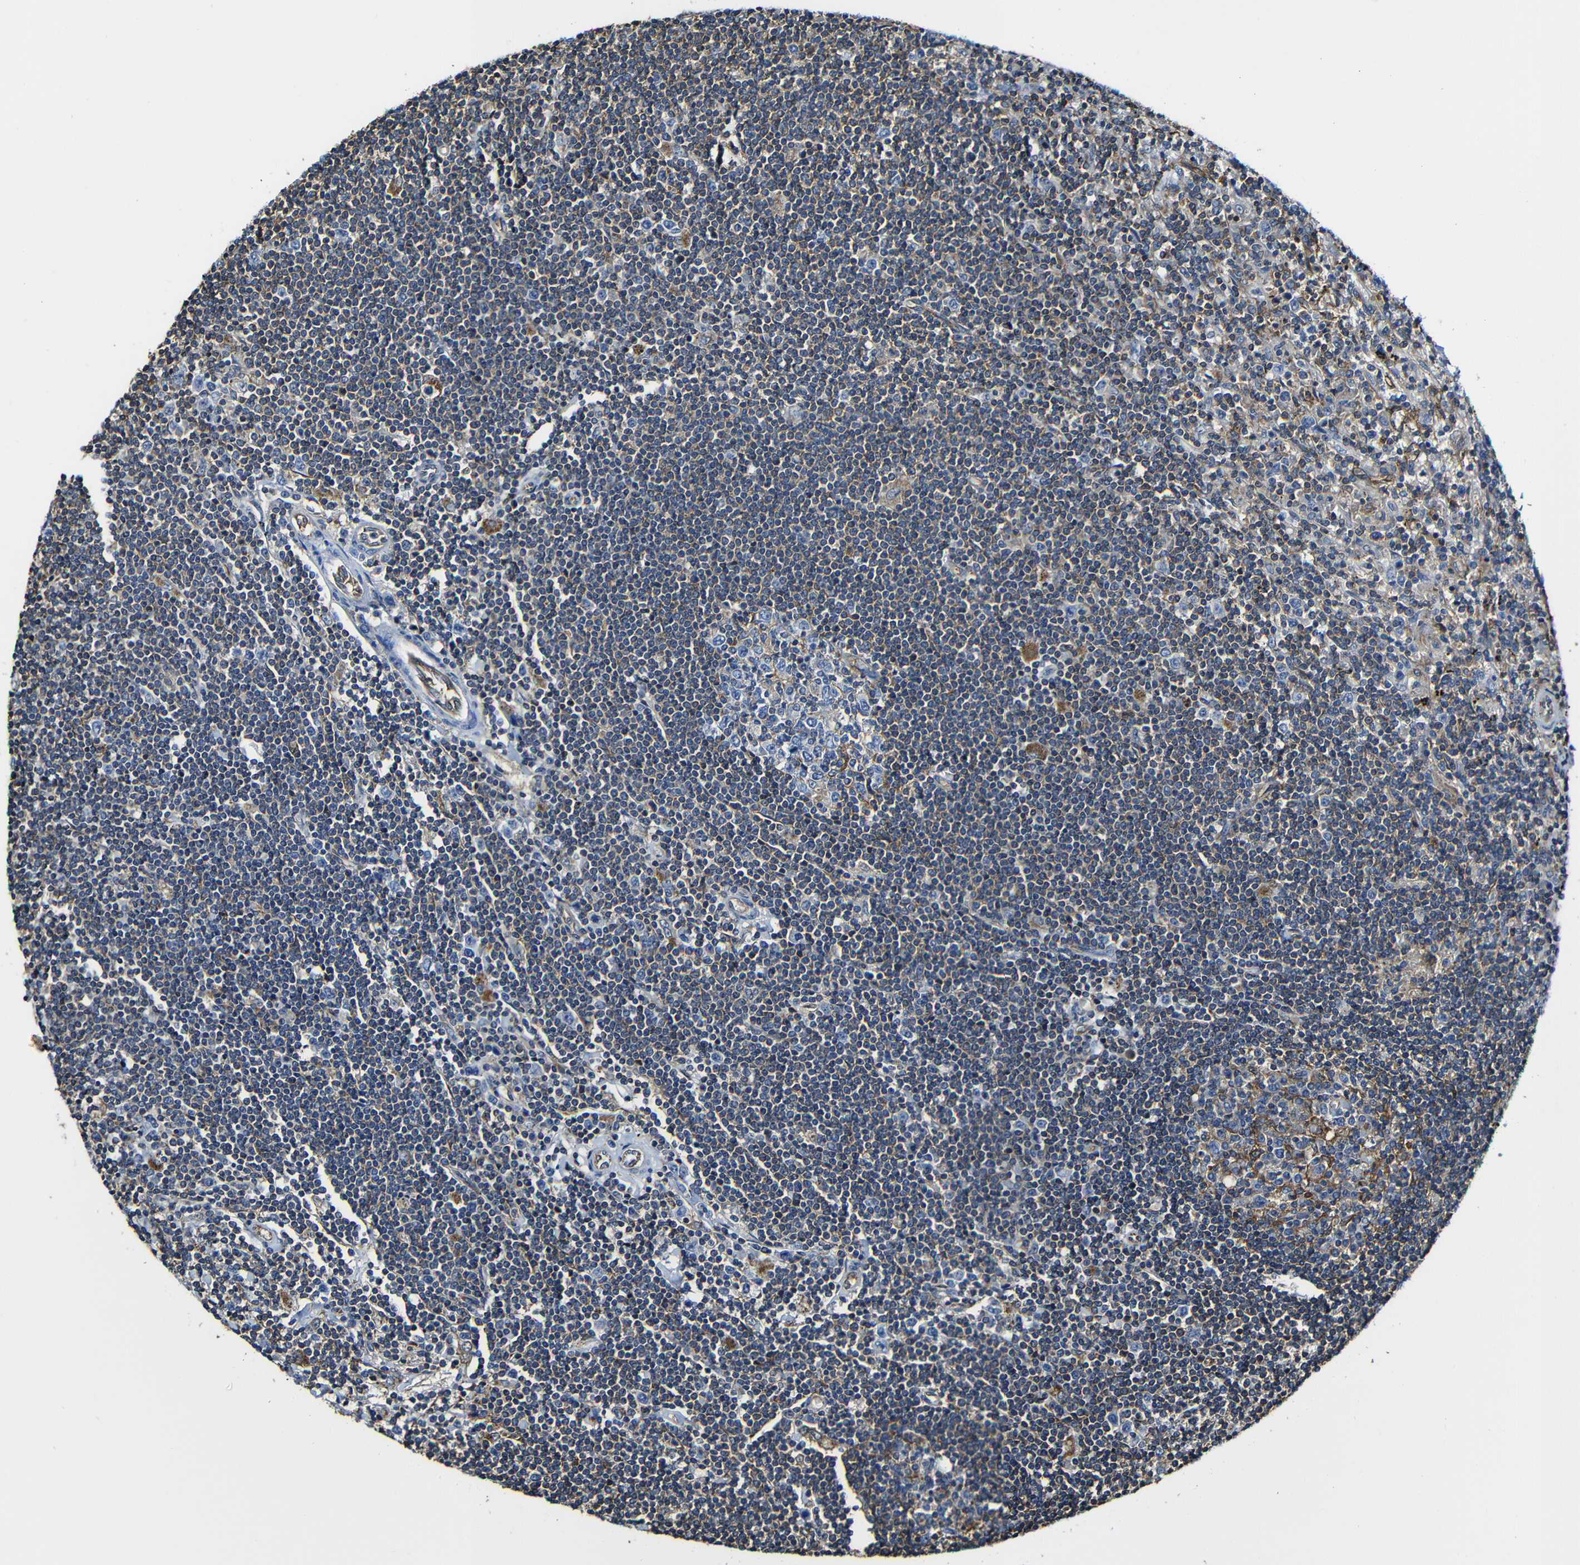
{"staining": {"intensity": "moderate", "quantity": "<25%", "location": "cytoplasmic/membranous"}, "tissue": "lymphoma", "cell_type": "Tumor cells", "image_type": "cancer", "snomed": [{"axis": "morphology", "description": "Malignant lymphoma, non-Hodgkin's type, Low grade"}, {"axis": "topography", "description": "Spleen"}], "caption": "About <25% of tumor cells in human malignant lymphoma, non-Hodgkin's type (low-grade) display moderate cytoplasmic/membranous protein staining as visualized by brown immunohistochemical staining.", "gene": "MSN", "patient": {"sex": "male", "age": 76}}